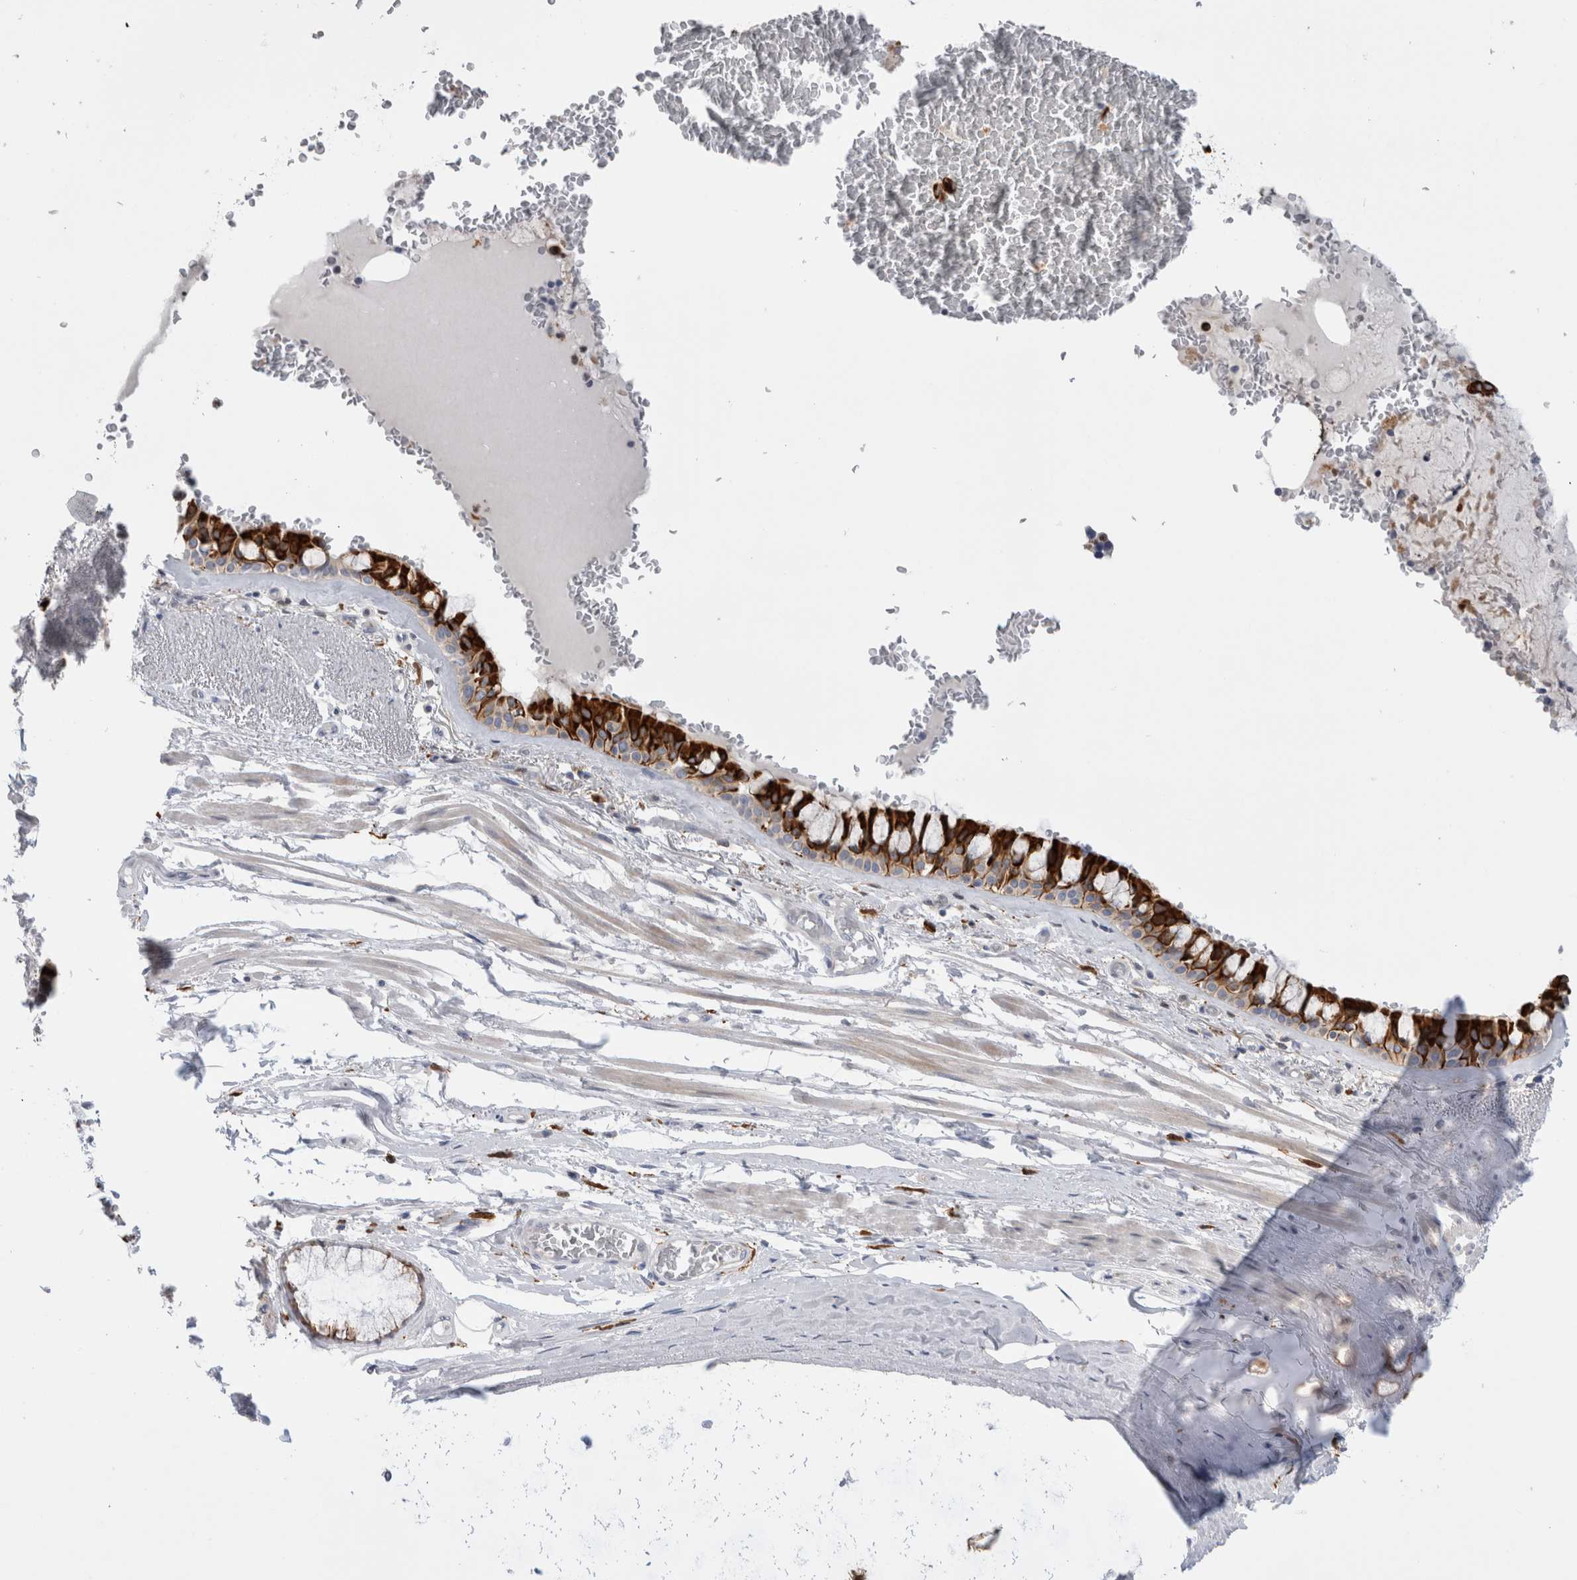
{"staining": {"intensity": "strong", "quantity": ">75%", "location": "cytoplasmic/membranous"}, "tissue": "bronchus", "cell_type": "Respiratory epithelial cells", "image_type": "normal", "snomed": [{"axis": "morphology", "description": "Normal tissue, NOS"}, {"axis": "topography", "description": "Bronchus"}], "caption": "Respiratory epithelial cells reveal high levels of strong cytoplasmic/membranous positivity in about >75% of cells in benign bronchus.", "gene": "SLC20A2", "patient": {"sex": "male", "age": 66}}